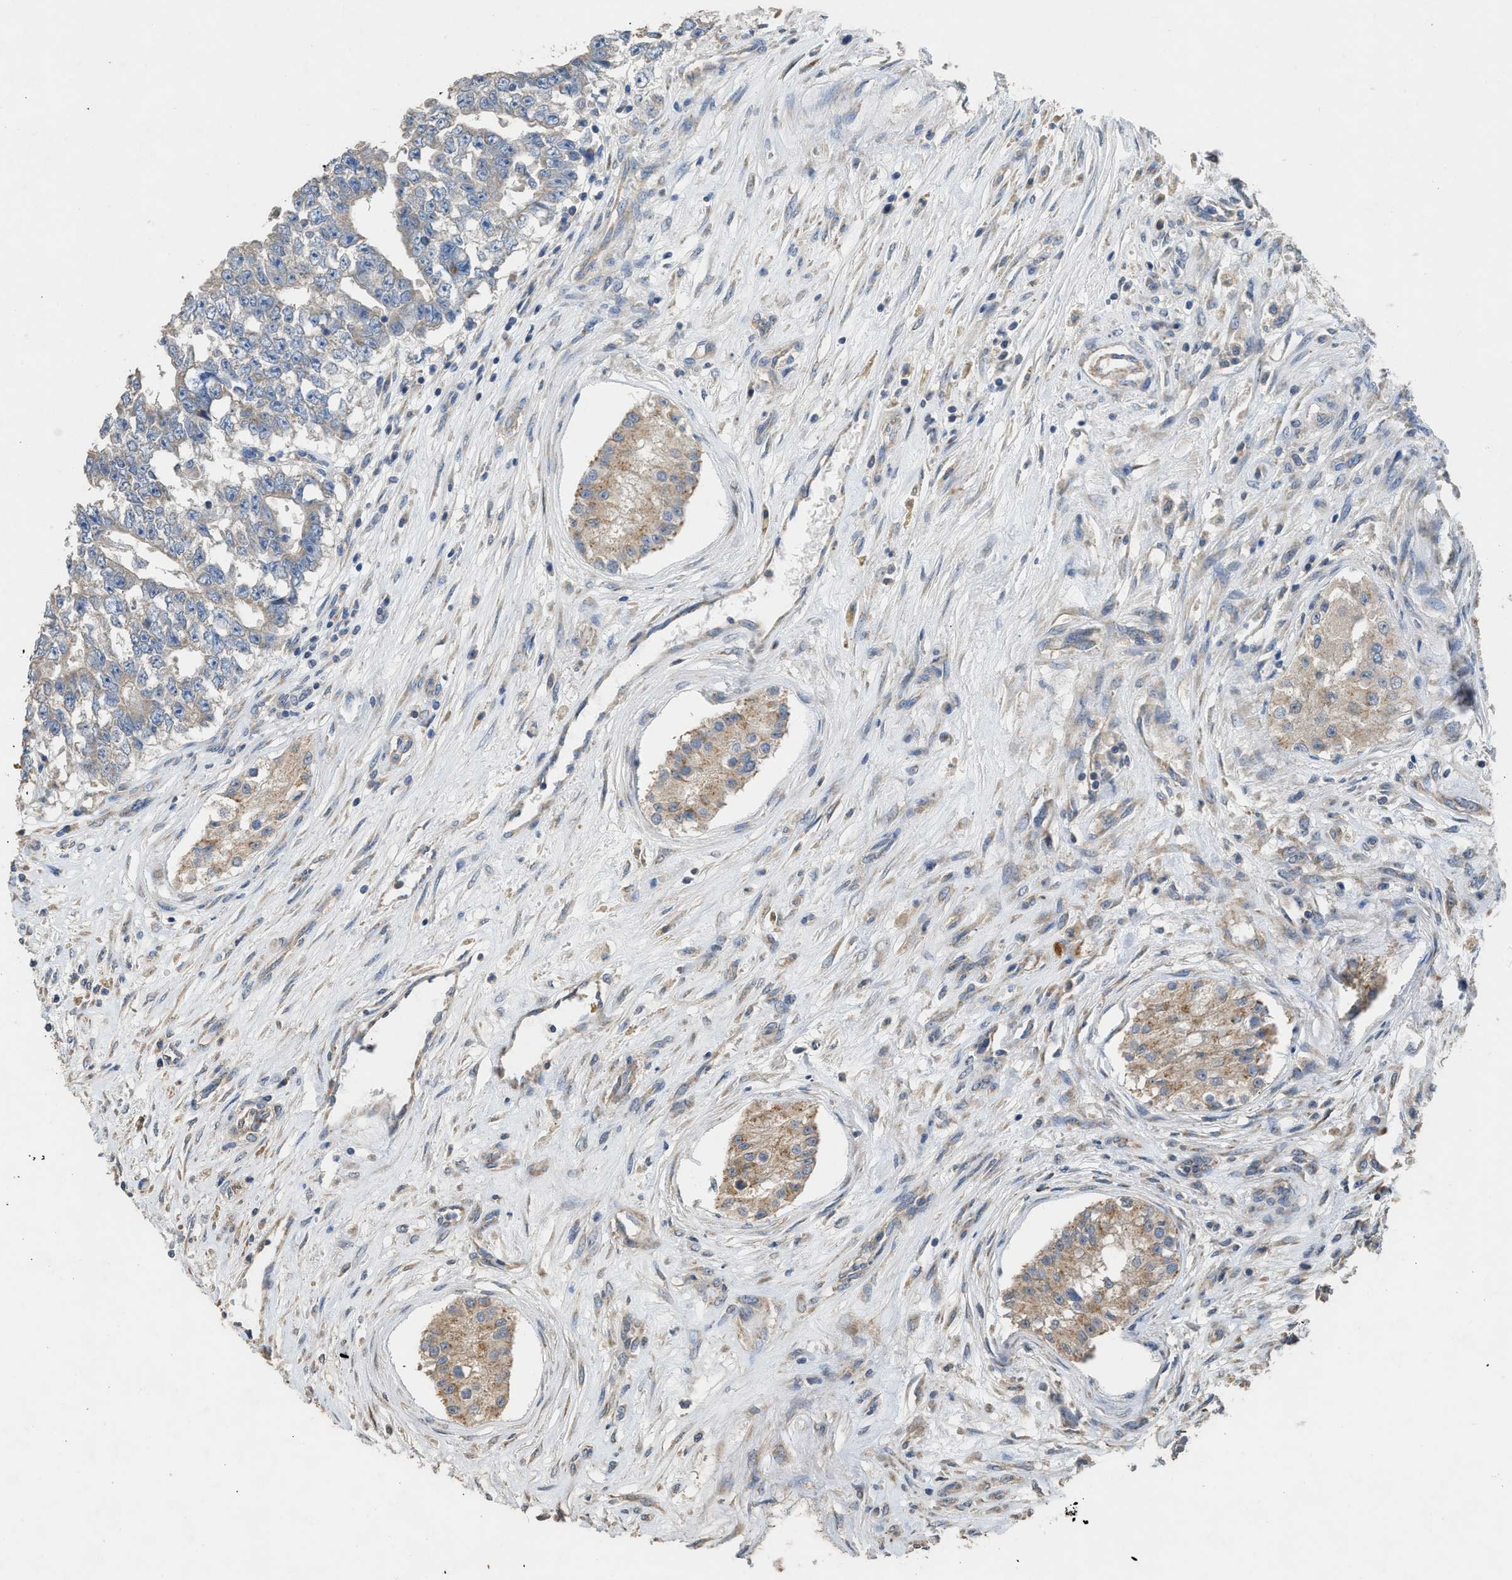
{"staining": {"intensity": "weak", "quantity": ">75%", "location": "cytoplasmic/membranous"}, "tissue": "testis cancer", "cell_type": "Tumor cells", "image_type": "cancer", "snomed": [{"axis": "morphology", "description": "Carcinoma, Embryonal, NOS"}, {"axis": "topography", "description": "Testis"}], "caption": "Immunohistochemical staining of human testis cancer (embryonal carcinoma) displays low levels of weak cytoplasmic/membranous positivity in approximately >75% of tumor cells.", "gene": "TMEM150A", "patient": {"sex": "male", "age": 25}}